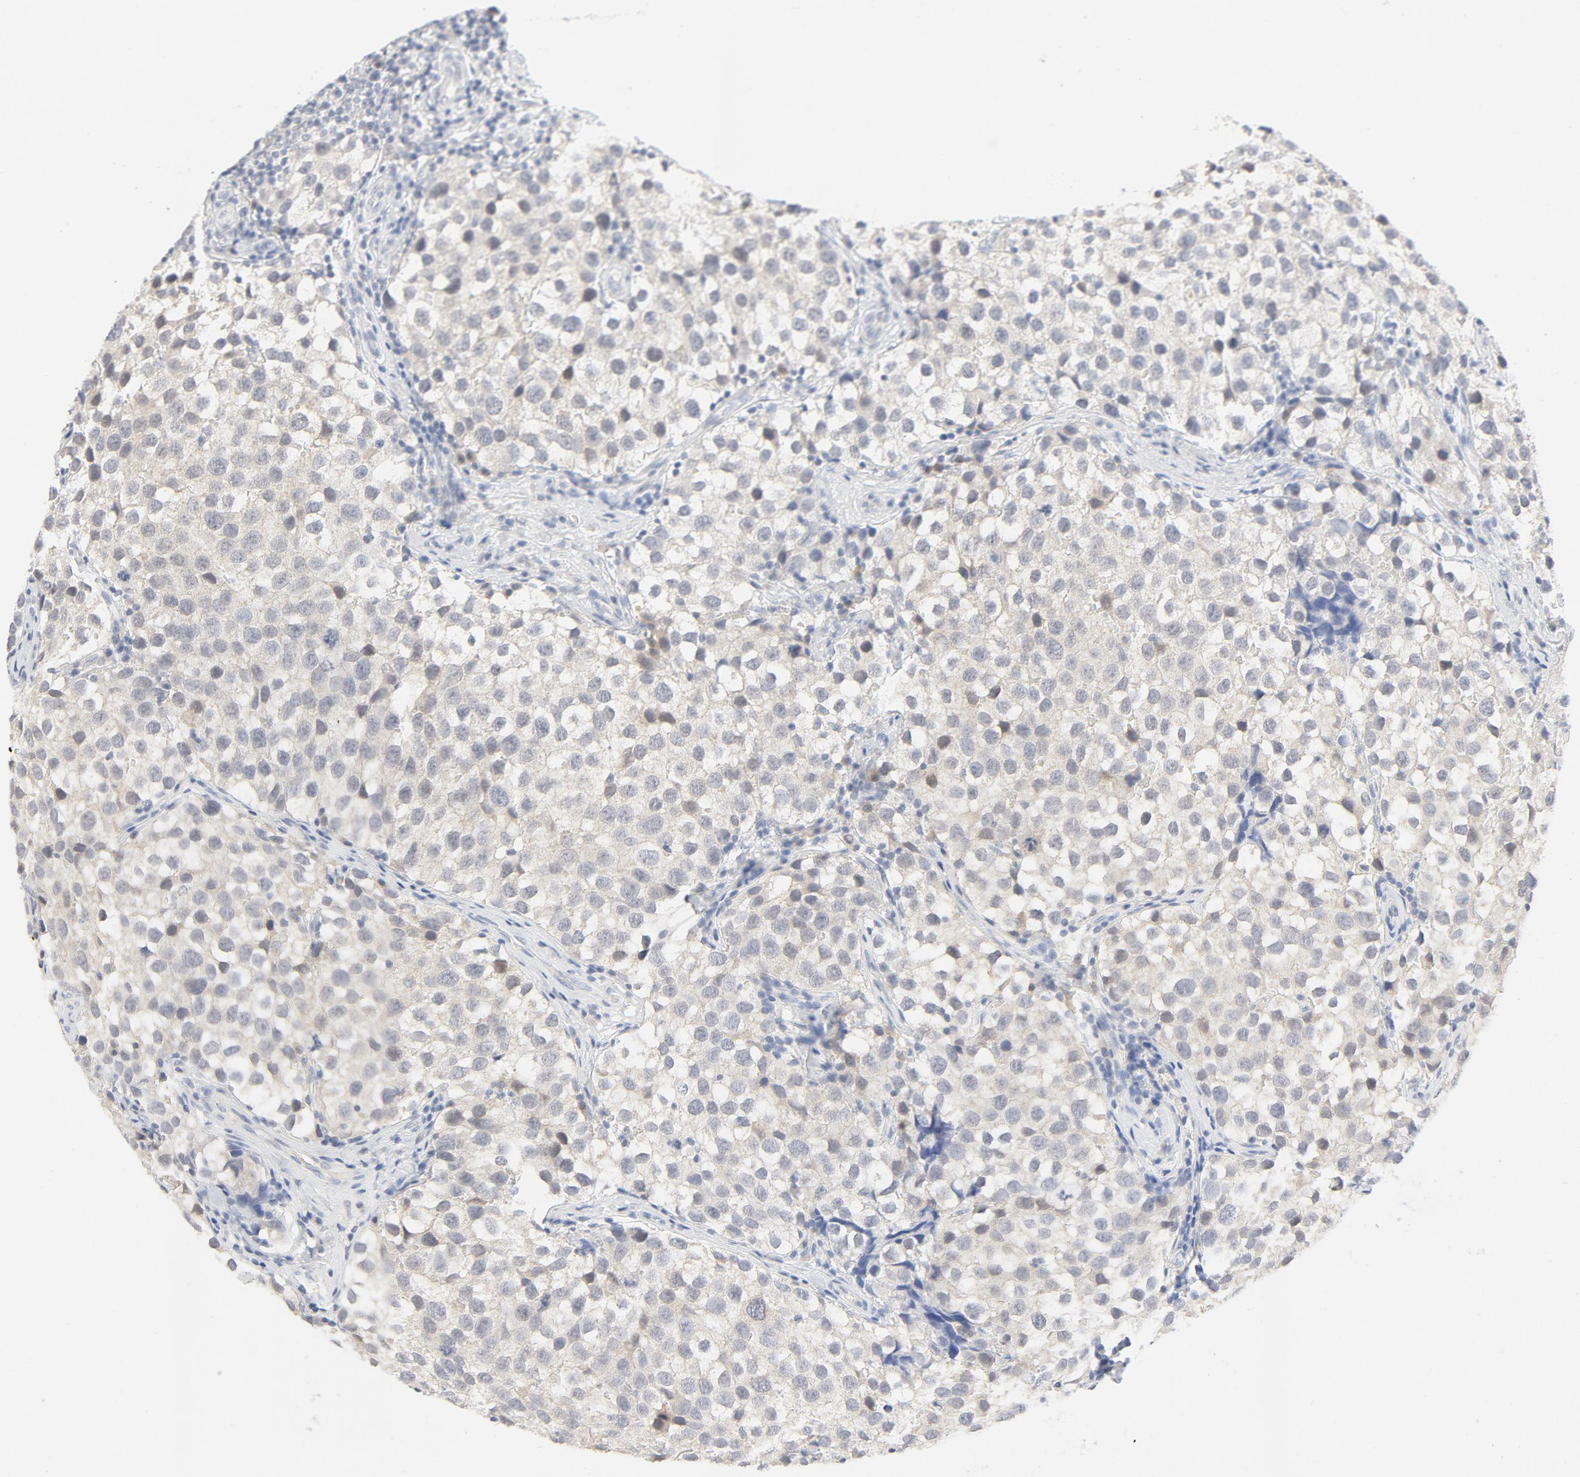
{"staining": {"intensity": "negative", "quantity": "none", "location": "none"}, "tissue": "testis cancer", "cell_type": "Tumor cells", "image_type": "cancer", "snomed": [{"axis": "morphology", "description": "Seminoma, NOS"}, {"axis": "topography", "description": "Testis"}], "caption": "Seminoma (testis) stained for a protein using immunohistochemistry (IHC) demonstrates no expression tumor cells.", "gene": "PGM1", "patient": {"sex": "male", "age": 39}}